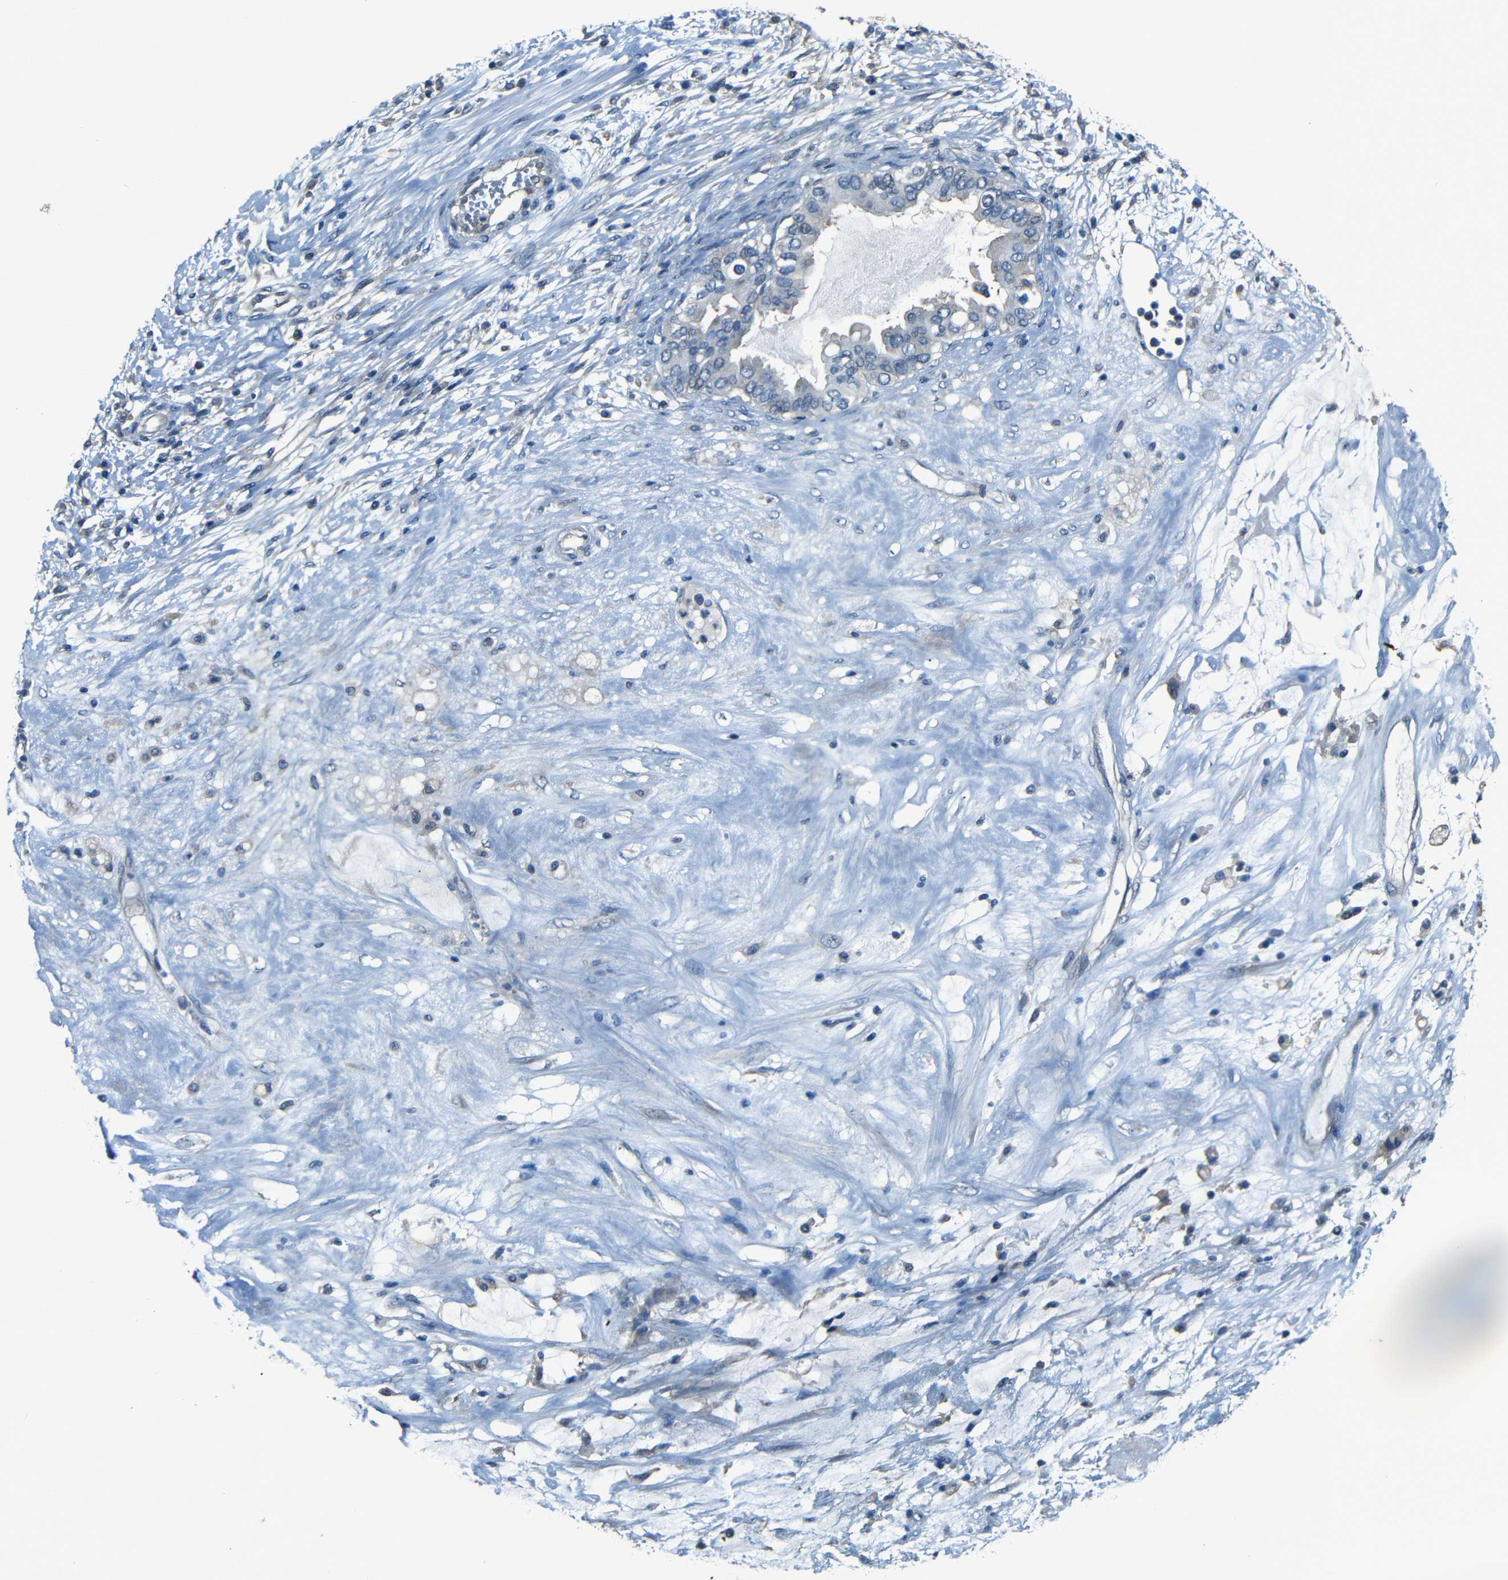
{"staining": {"intensity": "negative", "quantity": "none", "location": "none"}, "tissue": "ovarian cancer", "cell_type": "Tumor cells", "image_type": "cancer", "snomed": [{"axis": "morphology", "description": "Cystadenocarcinoma, mucinous, NOS"}, {"axis": "topography", "description": "Ovary"}], "caption": "This is a histopathology image of immunohistochemistry (IHC) staining of ovarian cancer, which shows no expression in tumor cells.", "gene": "SLA", "patient": {"sex": "female", "age": 80}}